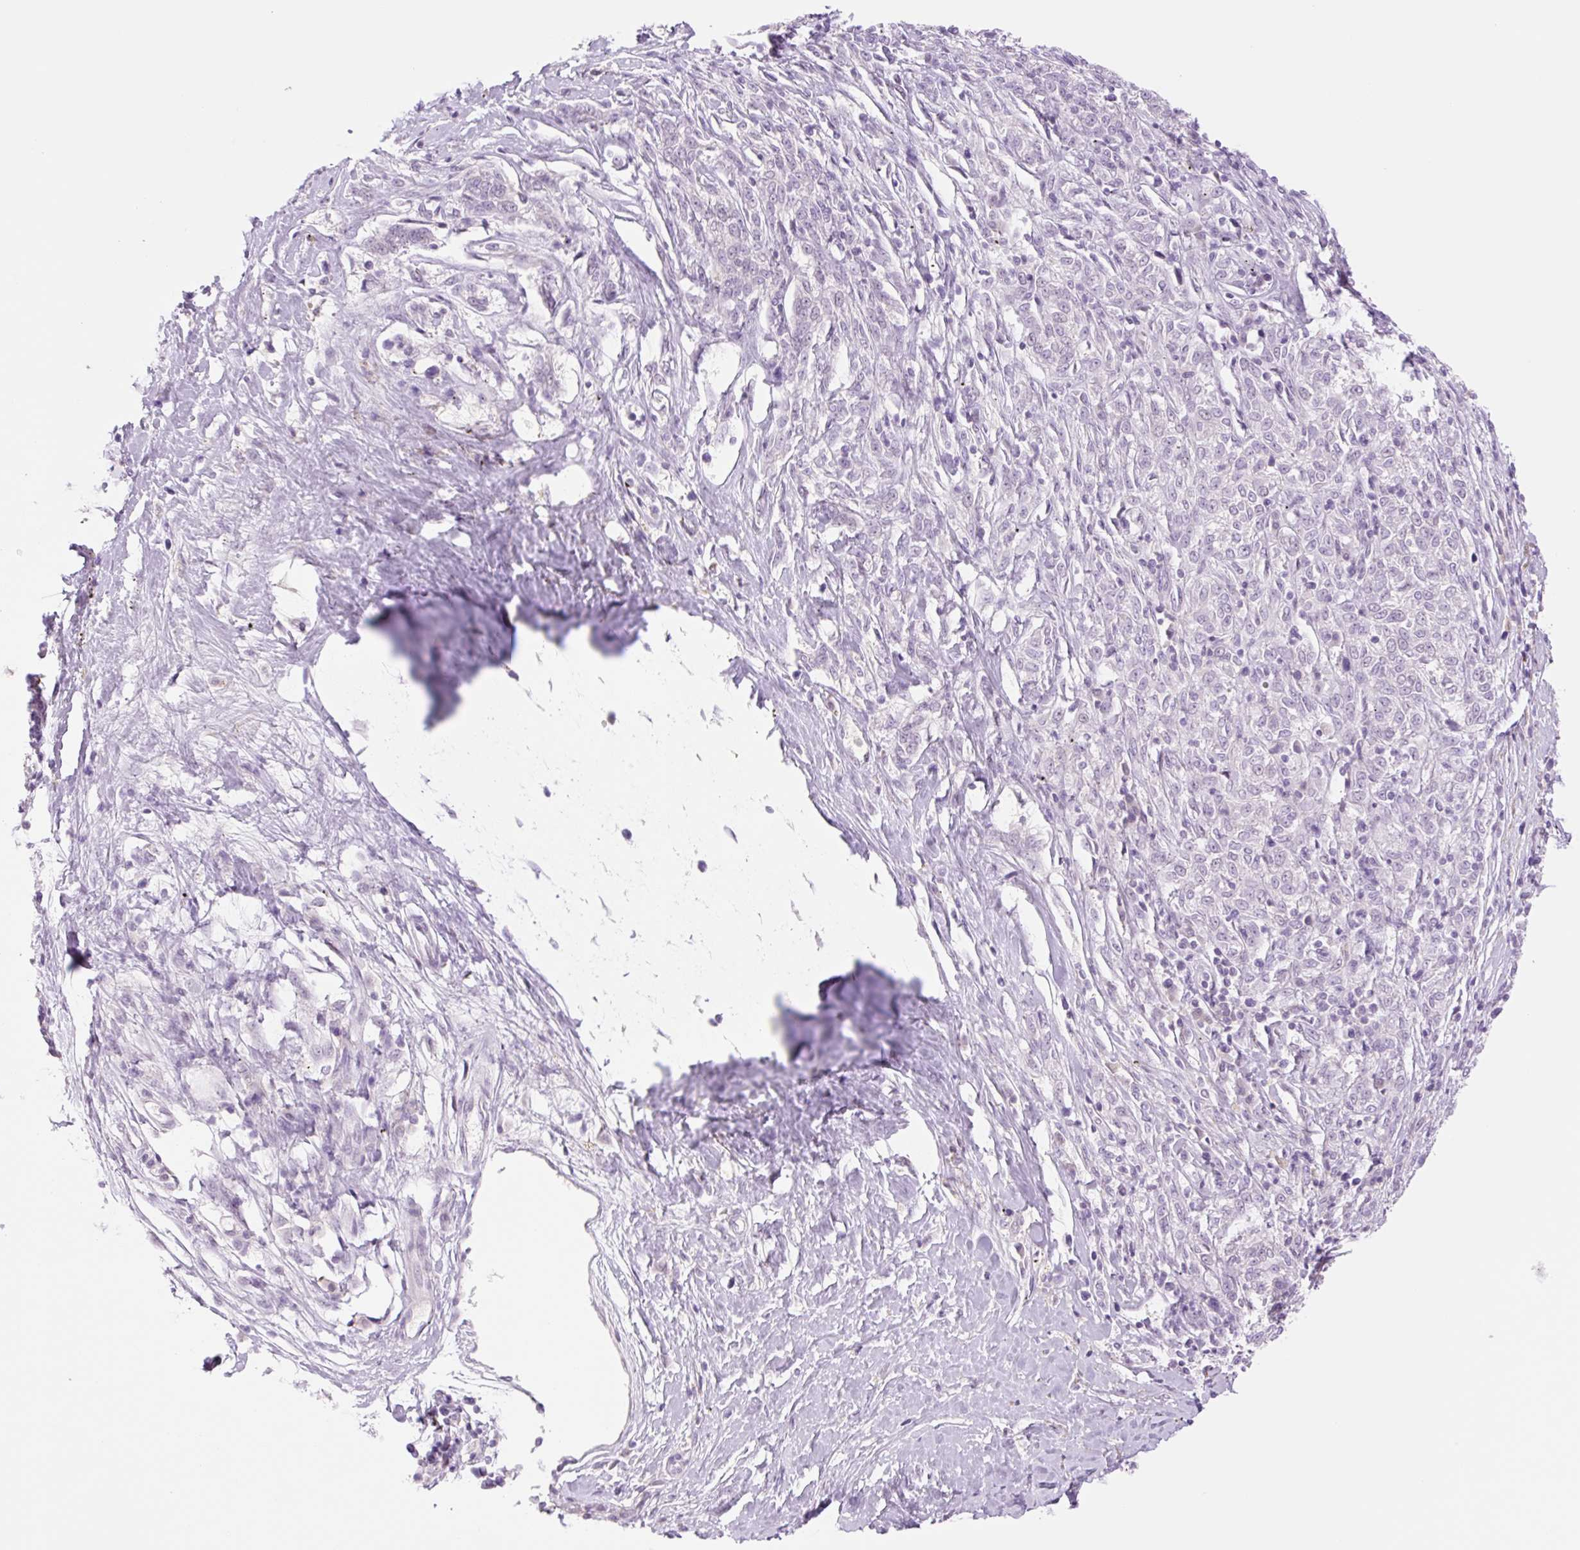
{"staining": {"intensity": "negative", "quantity": "none", "location": "none"}, "tissue": "melanoma", "cell_type": "Tumor cells", "image_type": "cancer", "snomed": [{"axis": "morphology", "description": "Malignant melanoma, NOS"}, {"axis": "topography", "description": "Skin"}], "caption": "Immunohistochemical staining of melanoma displays no significant positivity in tumor cells.", "gene": "TBX15", "patient": {"sex": "female", "age": 72}}